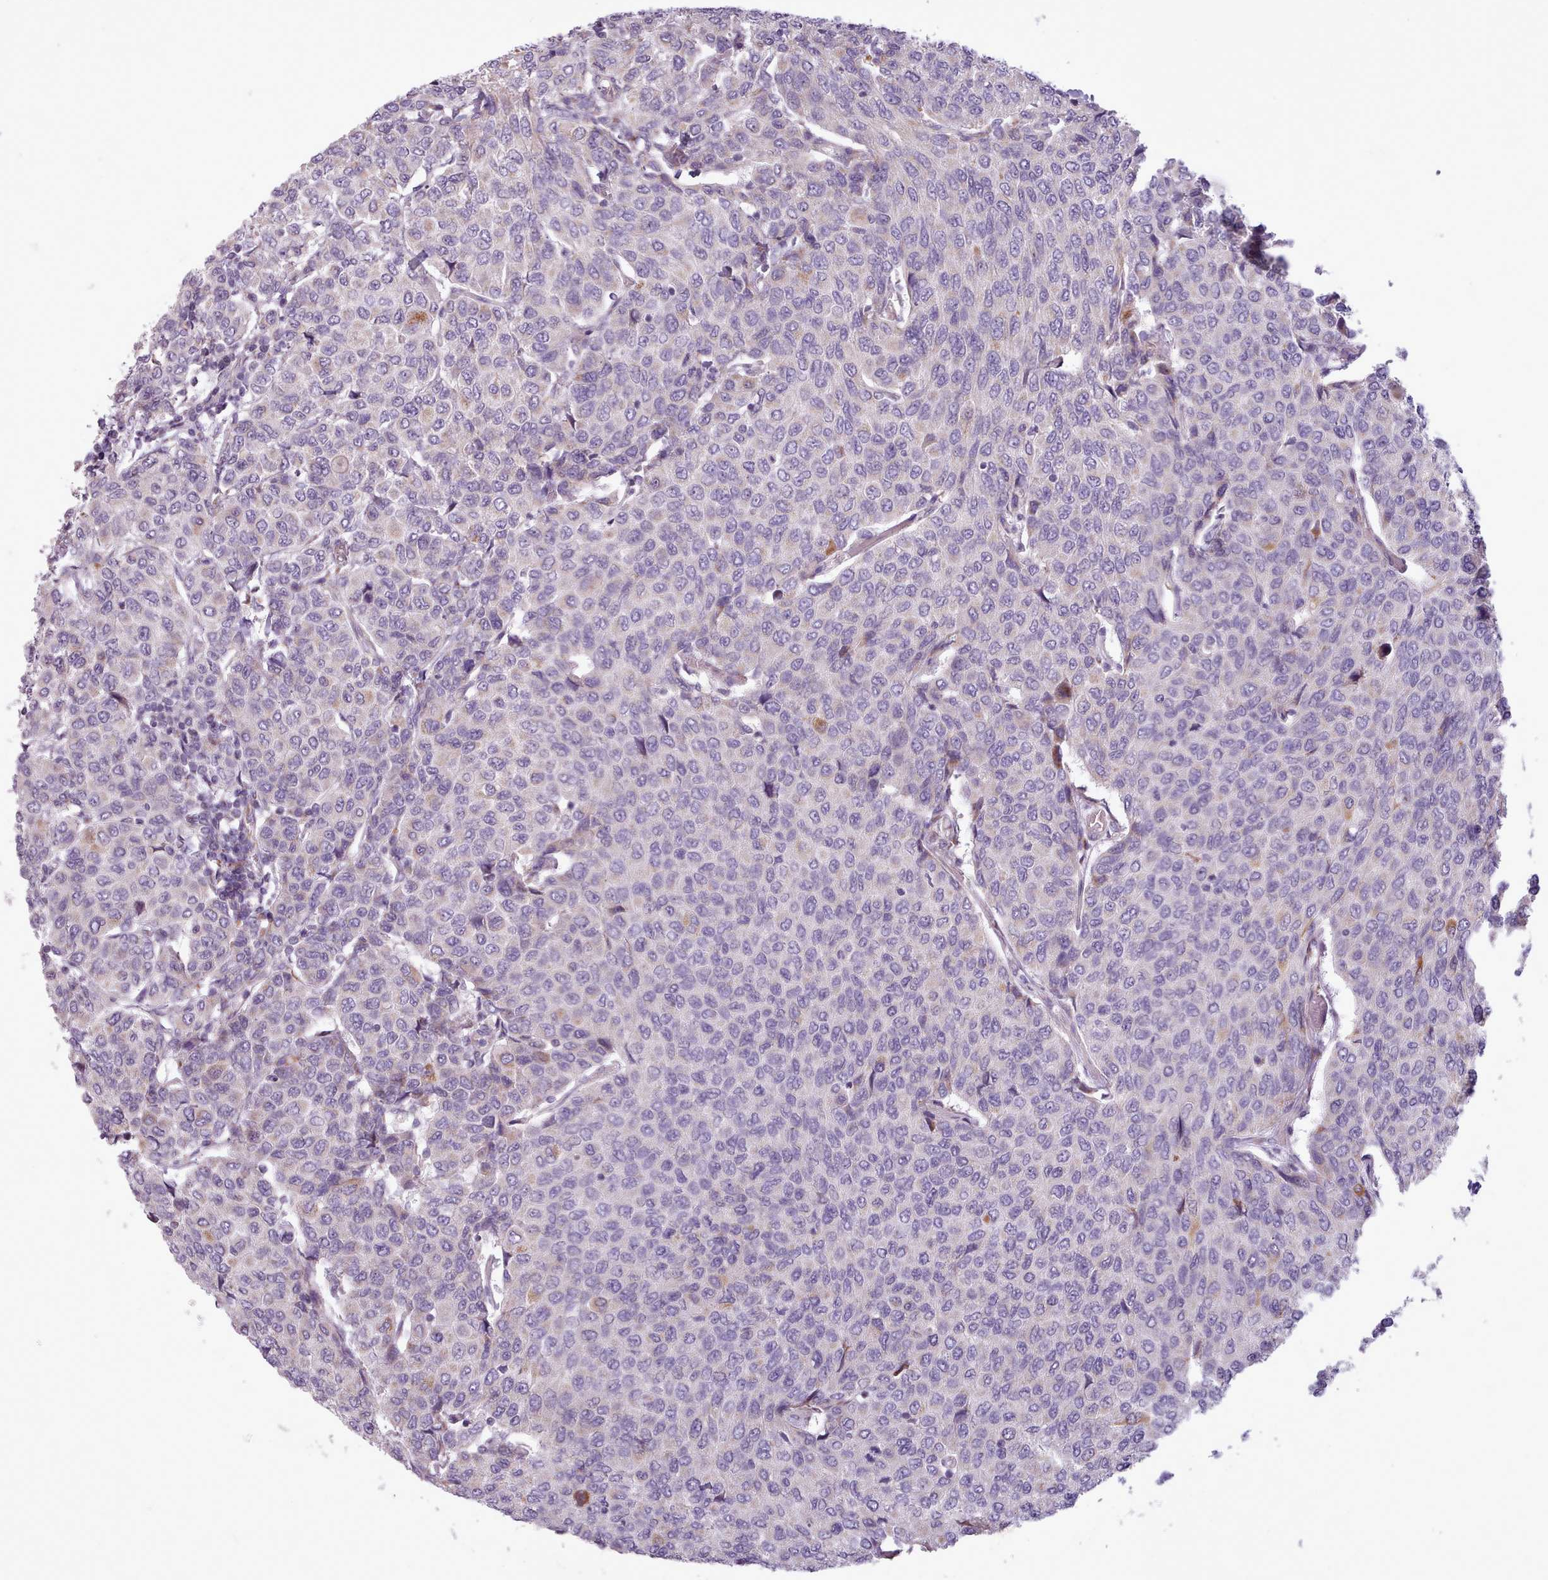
{"staining": {"intensity": "negative", "quantity": "none", "location": "none"}, "tissue": "breast cancer", "cell_type": "Tumor cells", "image_type": "cancer", "snomed": [{"axis": "morphology", "description": "Duct carcinoma"}, {"axis": "topography", "description": "Breast"}], "caption": "Immunohistochemistry of breast cancer exhibits no positivity in tumor cells.", "gene": "AVL9", "patient": {"sex": "female", "age": 55}}